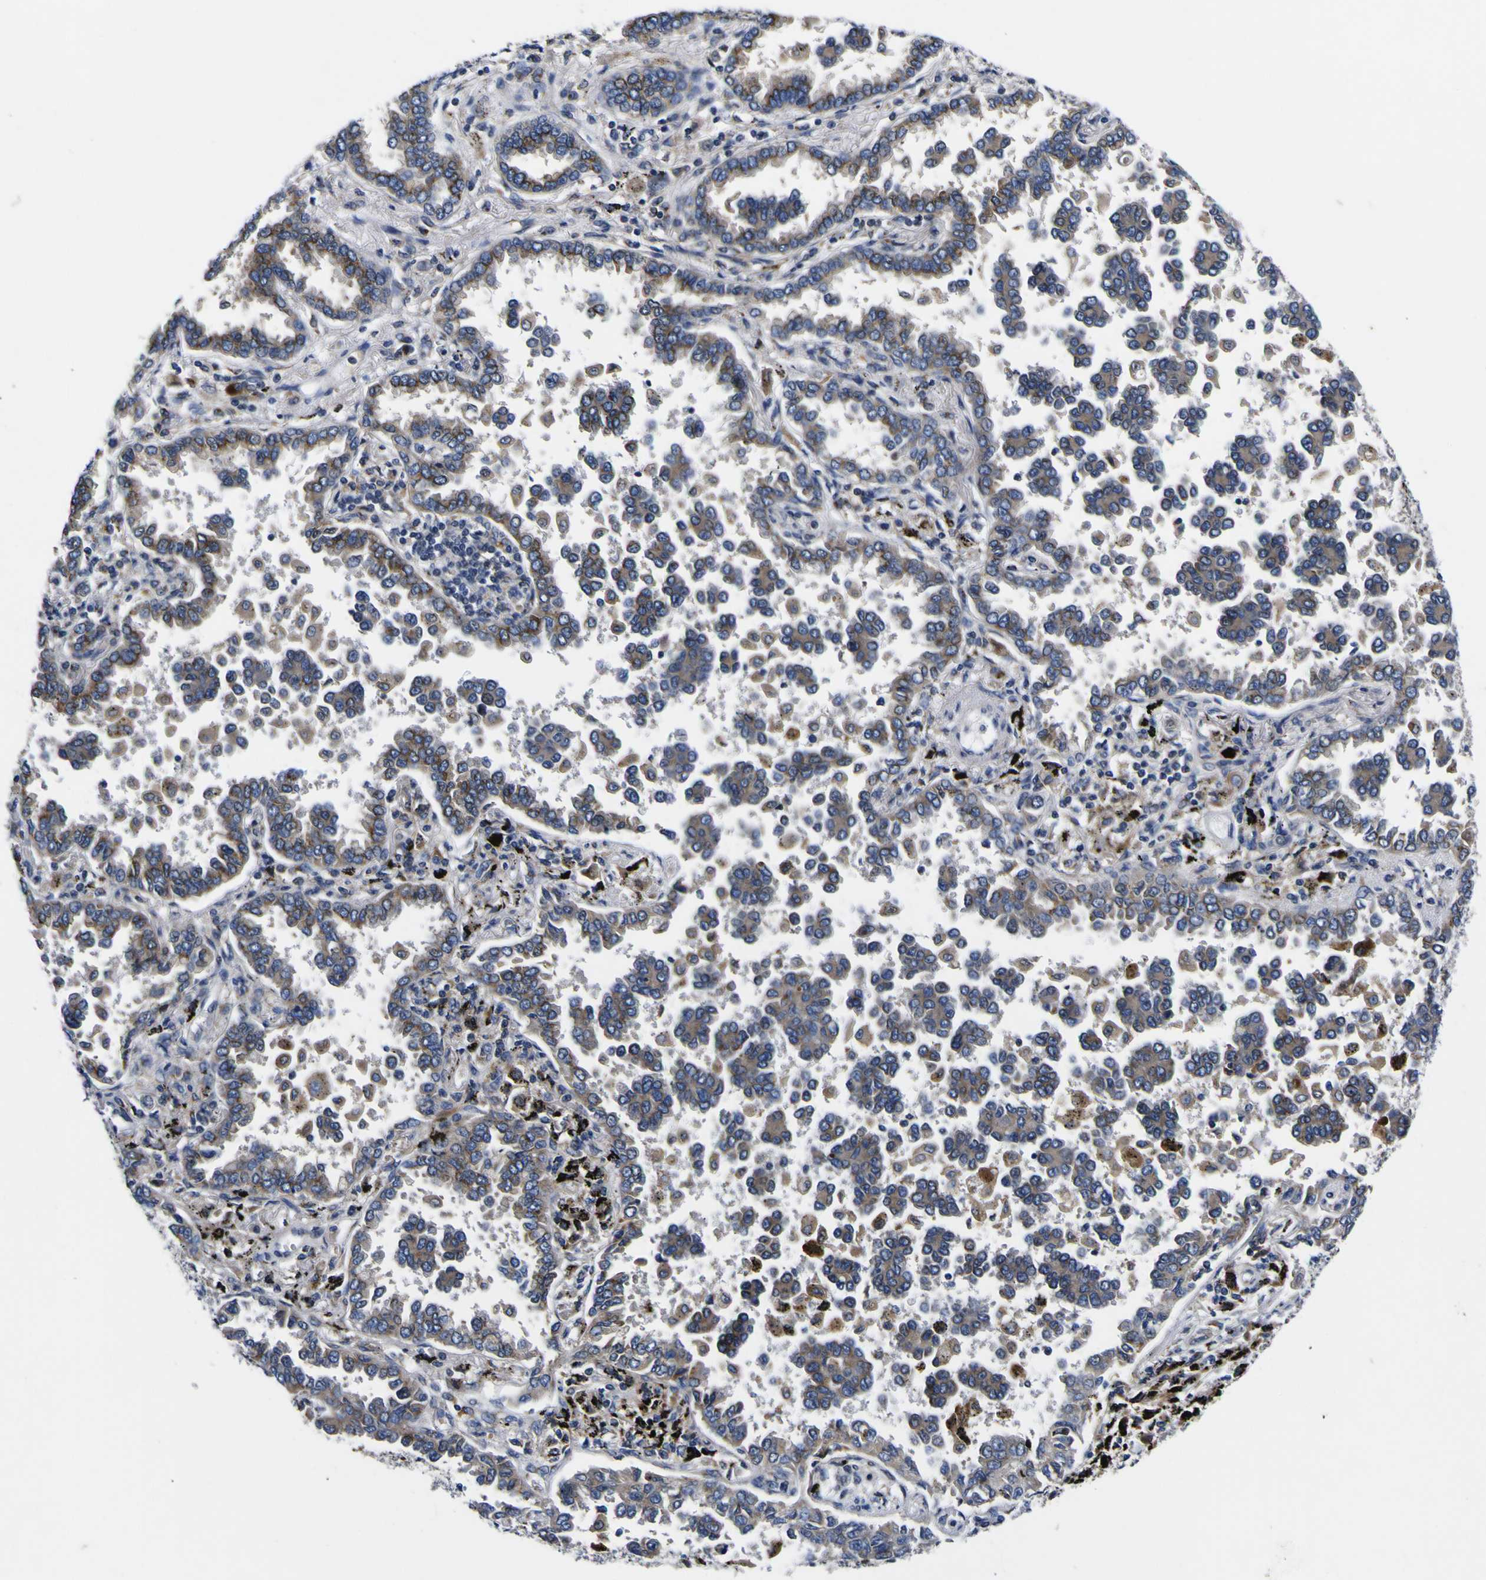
{"staining": {"intensity": "moderate", "quantity": ">75%", "location": "cytoplasmic/membranous"}, "tissue": "lung cancer", "cell_type": "Tumor cells", "image_type": "cancer", "snomed": [{"axis": "morphology", "description": "Normal tissue, NOS"}, {"axis": "morphology", "description": "Adenocarcinoma, NOS"}, {"axis": "topography", "description": "Lung"}], "caption": "High-magnification brightfield microscopy of adenocarcinoma (lung) stained with DAB (3,3'-diaminobenzidine) (brown) and counterstained with hematoxylin (blue). tumor cells exhibit moderate cytoplasmic/membranous staining is appreciated in approximately>75% of cells.", "gene": "COA1", "patient": {"sex": "male", "age": 59}}